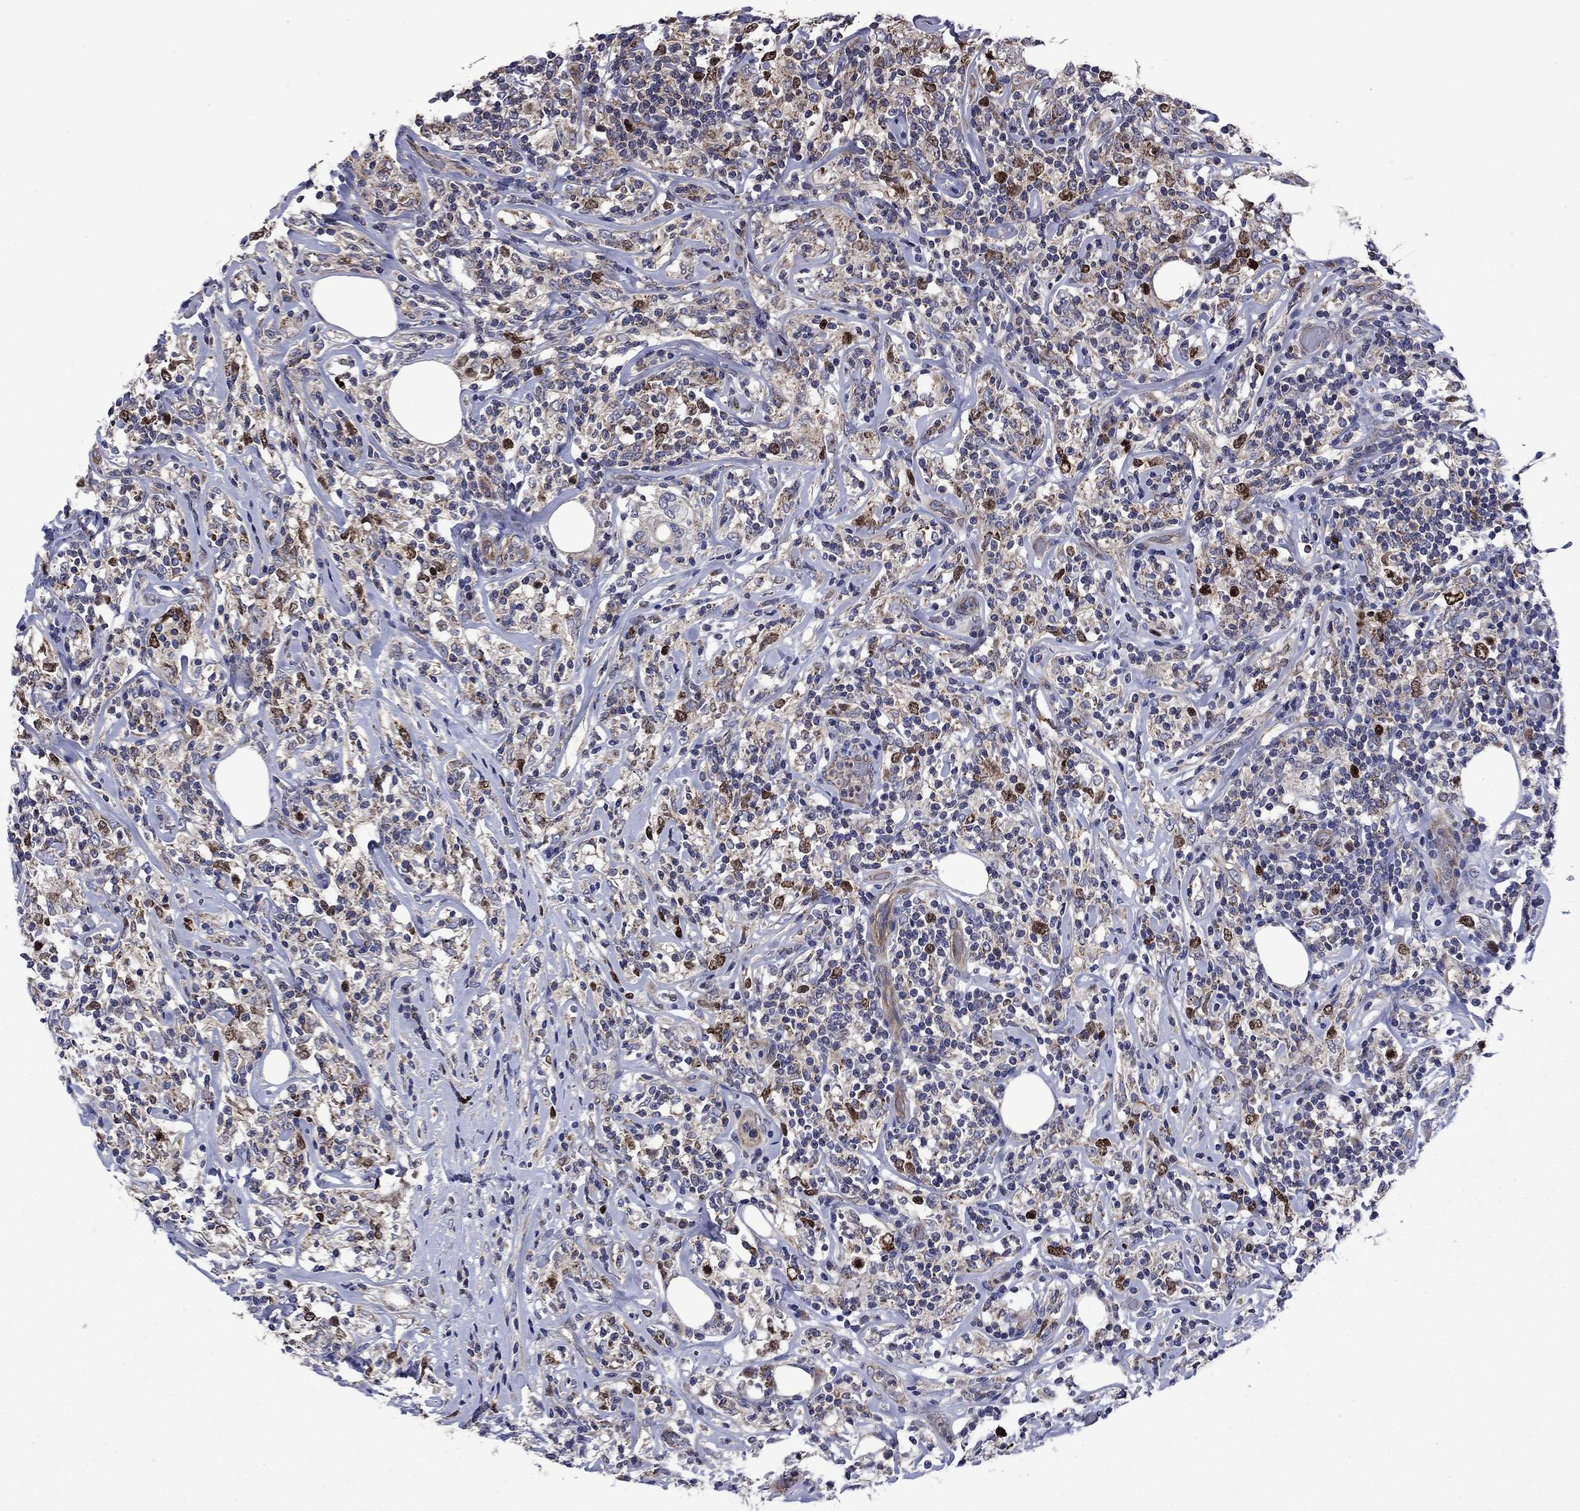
{"staining": {"intensity": "moderate", "quantity": "<25%", "location": "nuclear"}, "tissue": "lymphoma", "cell_type": "Tumor cells", "image_type": "cancer", "snomed": [{"axis": "morphology", "description": "Malignant lymphoma, non-Hodgkin's type, High grade"}, {"axis": "topography", "description": "Lymph node"}], "caption": "An IHC image of tumor tissue is shown. Protein staining in brown labels moderate nuclear positivity in lymphoma within tumor cells. The protein of interest is stained brown, and the nuclei are stained in blue (DAB (3,3'-diaminobenzidine) IHC with brightfield microscopy, high magnification).", "gene": "KIF22", "patient": {"sex": "female", "age": 84}}